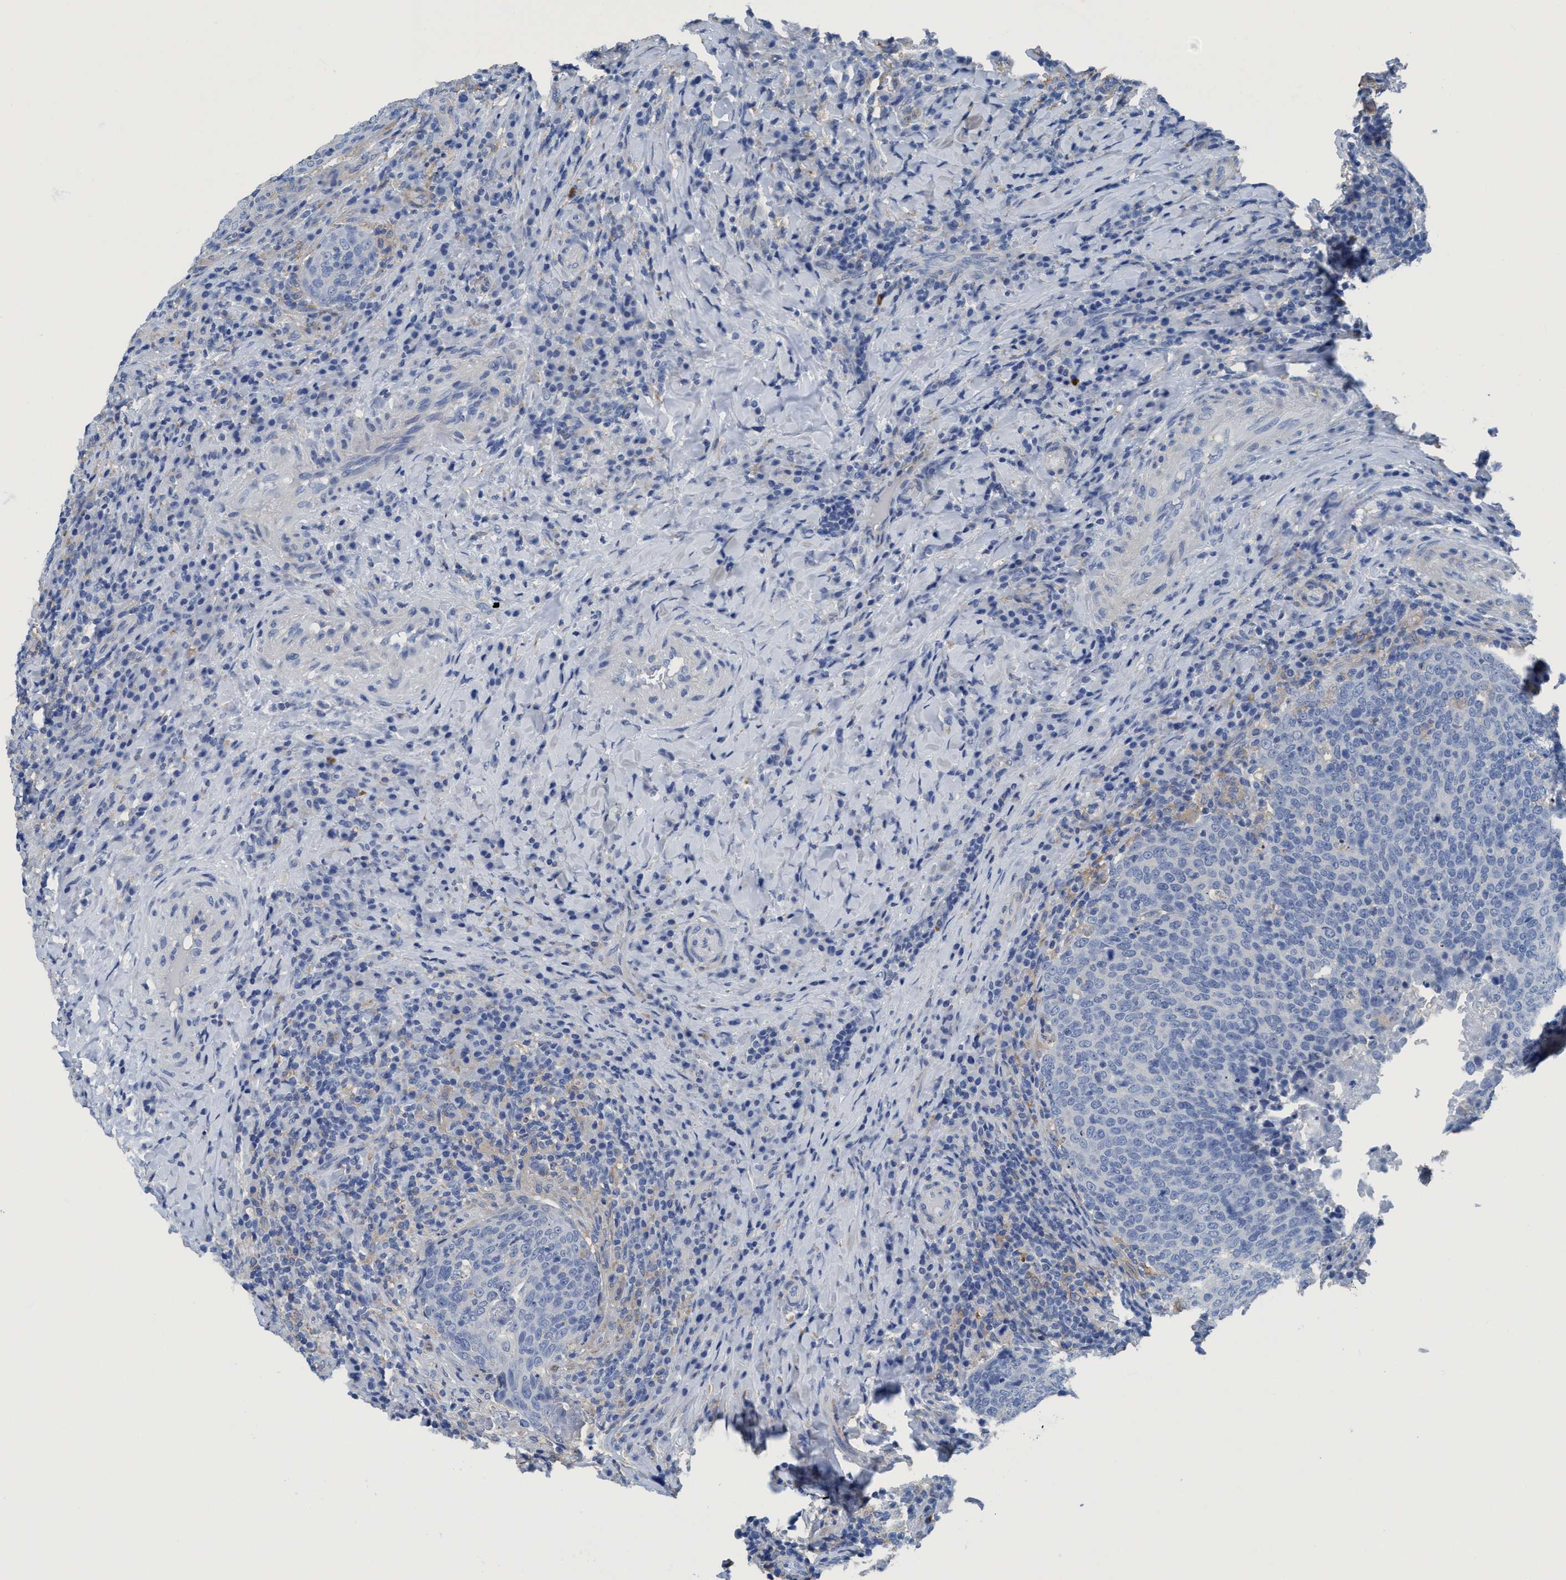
{"staining": {"intensity": "negative", "quantity": "none", "location": "none"}, "tissue": "head and neck cancer", "cell_type": "Tumor cells", "image_type": "cancer", "snomed": [{"axis": "morphology", "description": "Squamous cell carcinoma, NOS"}, {"axis": "morphology", "description": "Squamous cell carcinoma, metastatic, NOS"}, {"axis": "topography", "description": "Lymph node"}, {"axis": "topography", "description": "Head-Neck"}], "caption": "An image of head and neck squamous cell carcinoma stained for a protein displays no brown staining in tumor cells. The staining was performed using DAB (3,3'-diaminobenzidine) to visualize the protein expression in brown, while the nuclei were stained in blue with hematoxylin (Magnification: 20x).", "gene": "DNAI1", "patient": {"sex": "male", "age": 62}}